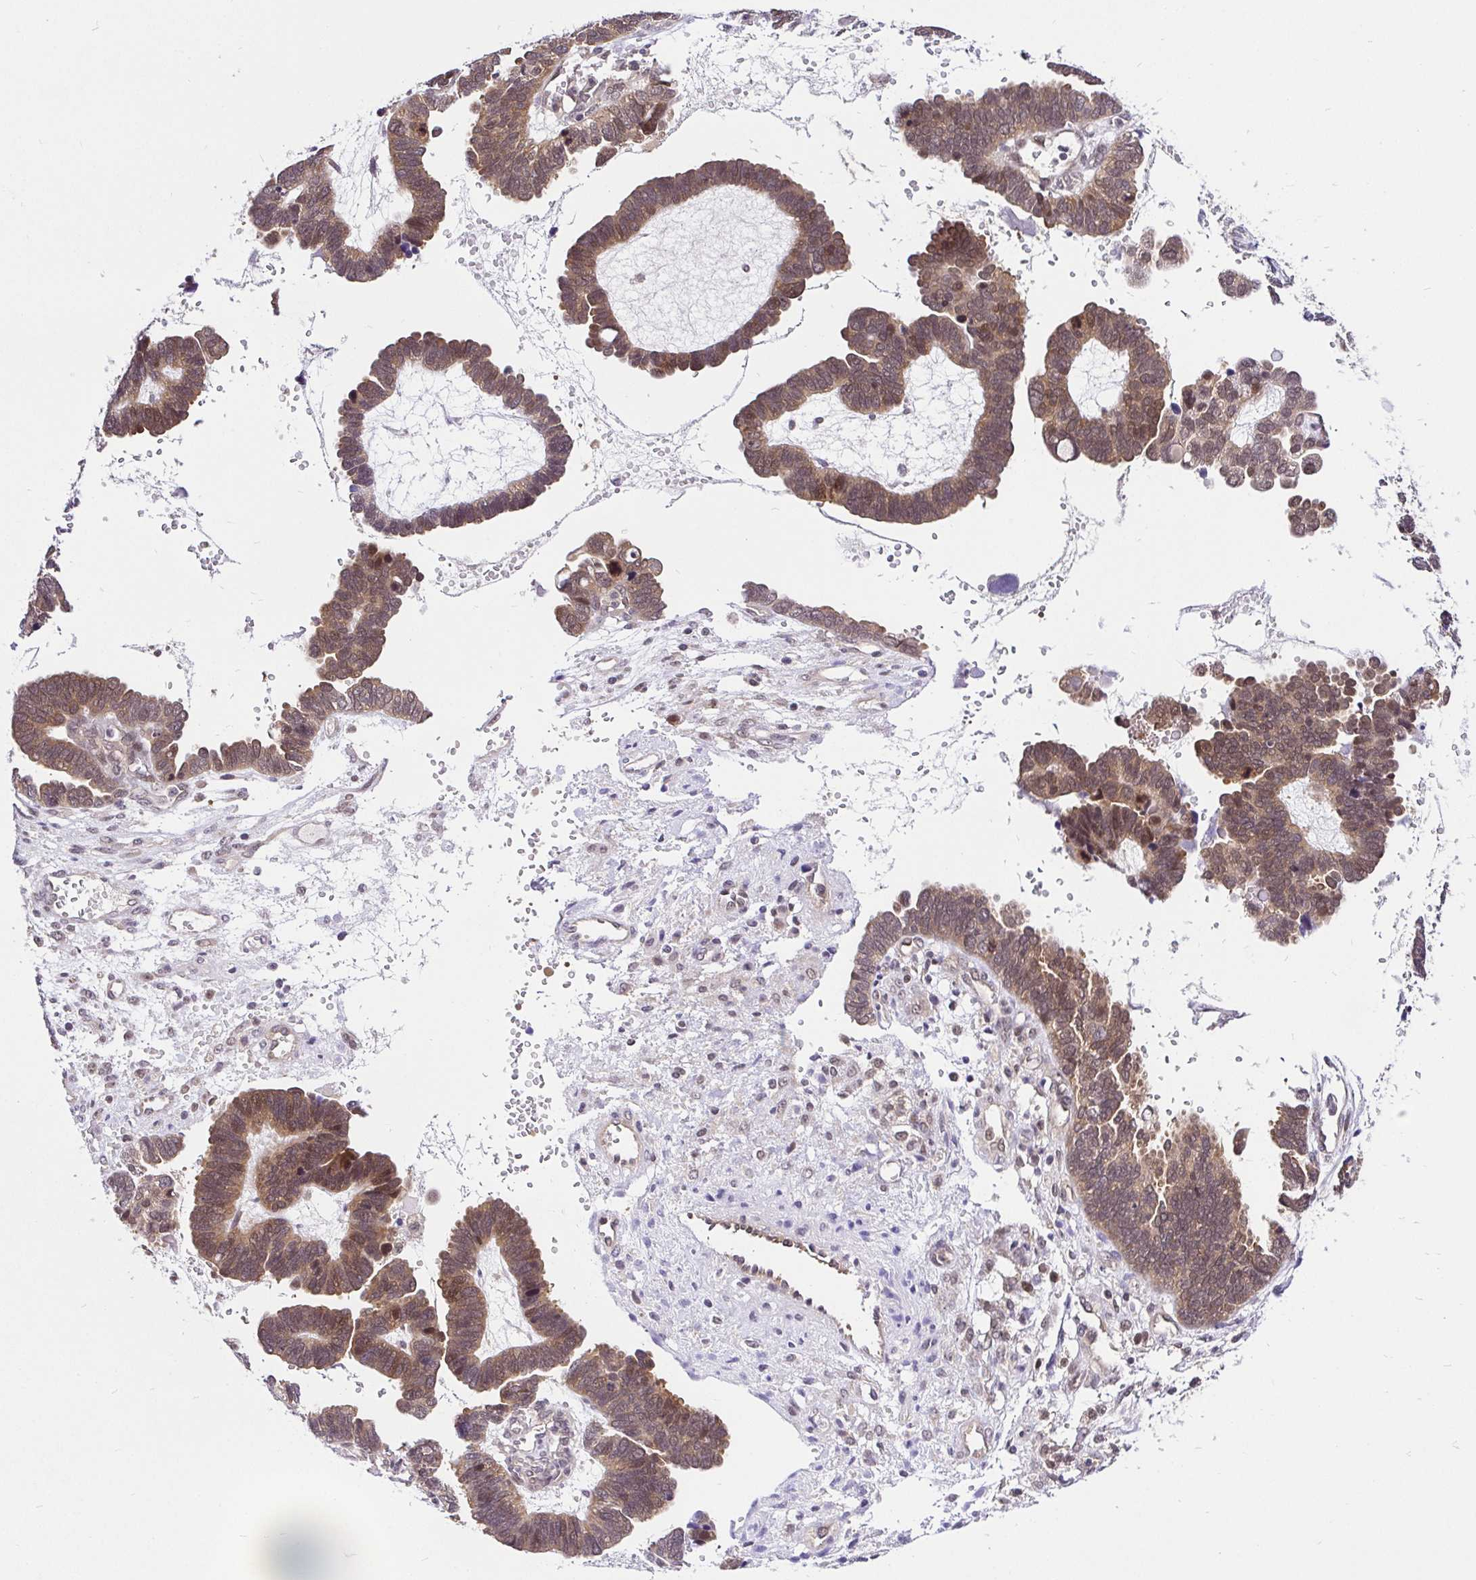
{"staining": {"intensity": "moderate", "quantity": ">75%", "location": "cytoplasmic/membranous,nuclear"}, "tissue": "ovarian cancer", "cell_type": "Tumor cells", "image_type": "cancer", "snomed": [{"axis": "morphology", "description": "Cystadenocarcinoma, serous, NOS"}, {"axis": "topography", "description": "Ovary"}], "caption": "The photomicrograph shows a brown stain indicating the presence of a protein in the cytoplasmic/membranous and nuclear of tumor cells in serous cystadenocarcinoma (ovarian). Immunohistochemistry (ihc) stains the protein in brown and the nuclei are stained blue.", "gene": "UBE2M", "patient": {"sex": "female", "age": 51}}